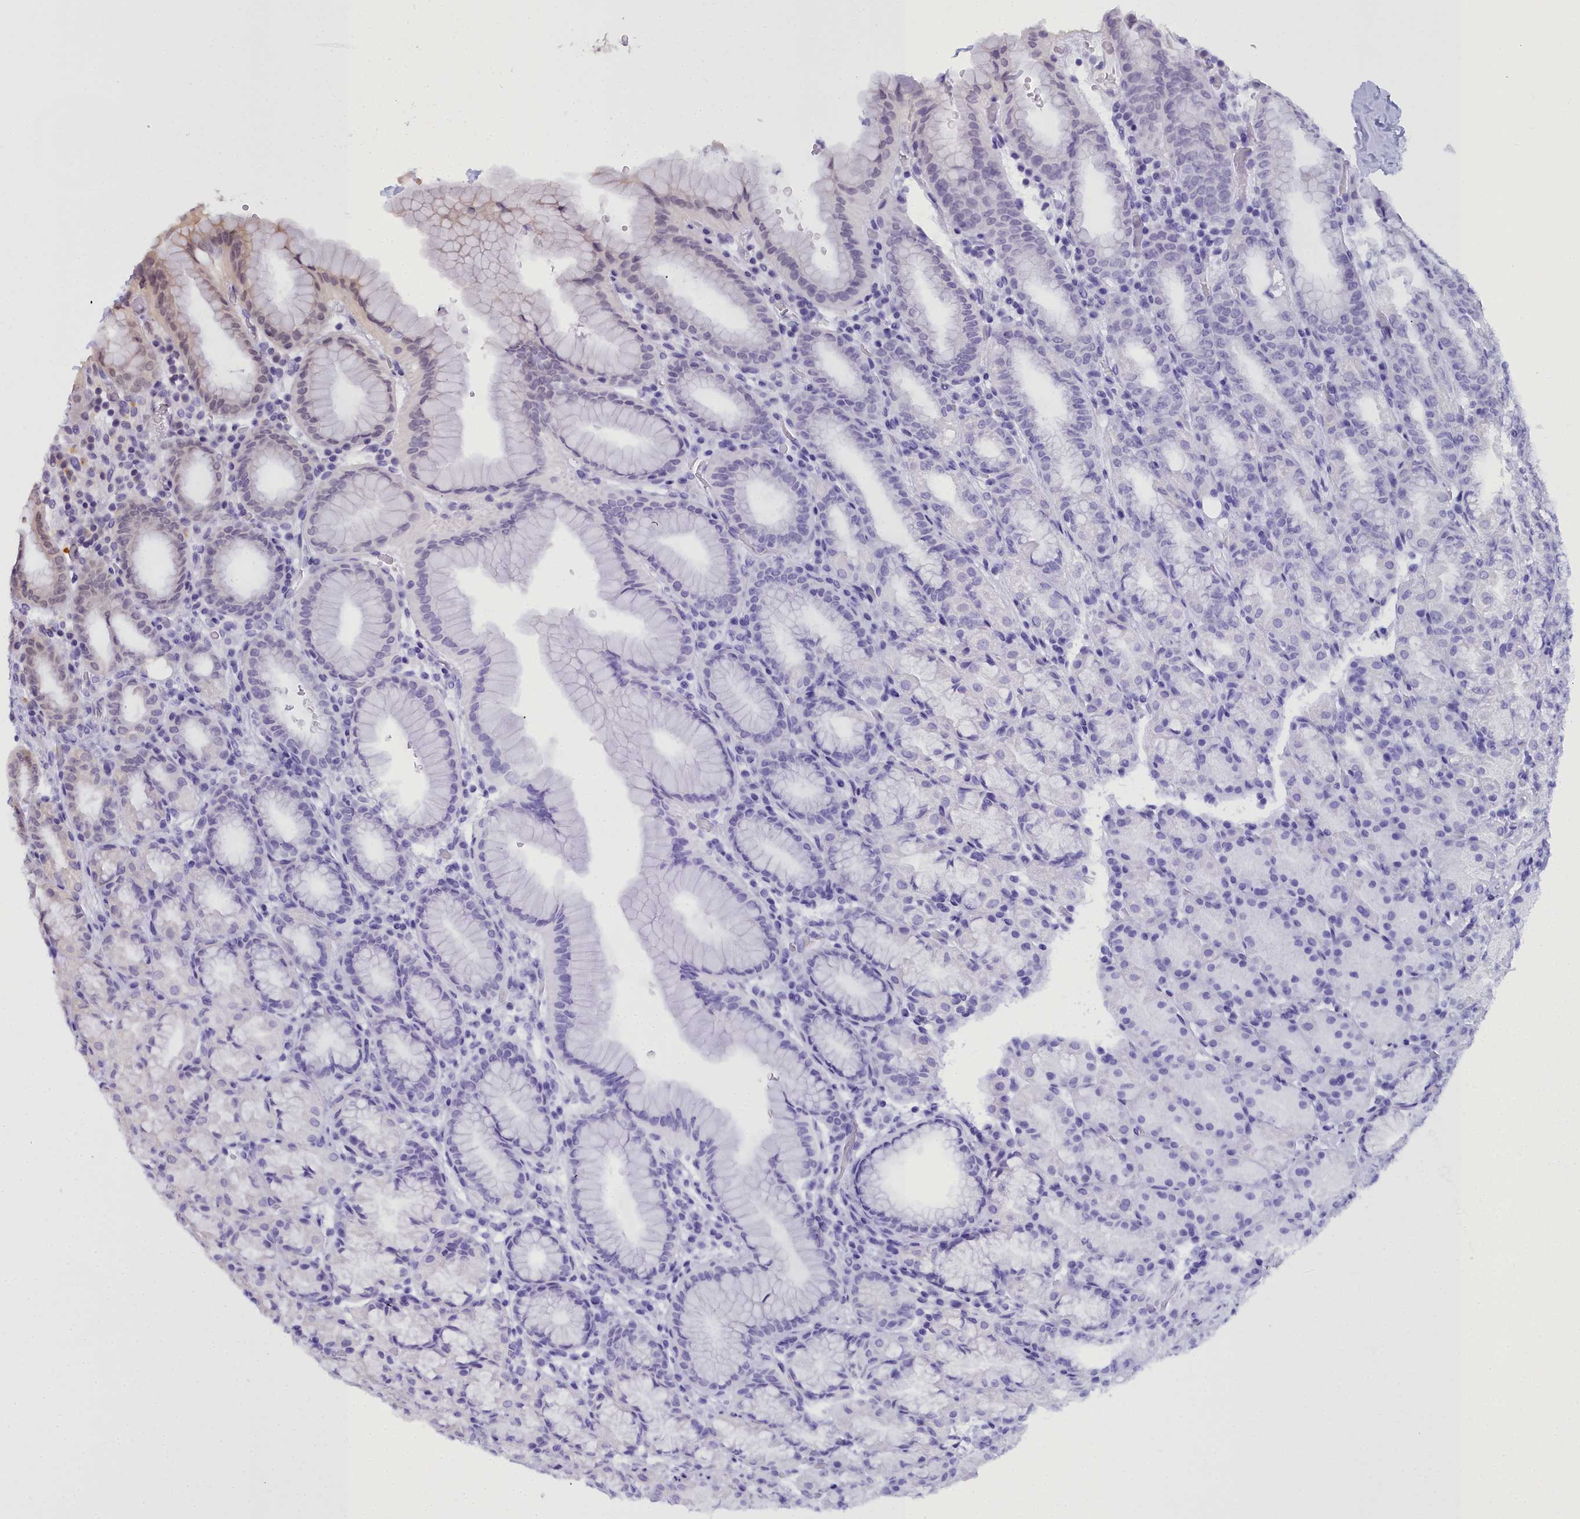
{"staining": {"intensity": "moderate", "quantity": "<25%", "location": "cytoplasmic/membranous,nuclear"}, "tissue": "stomach", "cell_type": "Glandular cells", "image_type": "normal", "snomed": [{"axis": "morphology", "description": "Normal tissue, NOS"}, {"axis": "topography", "description": "Stomach, upper"}, {"axis": "topography", "description": "Stomach, lower"}, {"axis": "topography", "description": "Small intestine"}], "caption": "Glandular cells exhibit low levels of moderate cytoplasmic/membranous,nuclear staining in approximately <25% of cells in normal human stomach.", "gene": "GLYATL3", "patient": {"sex": "male", "age": 68}}